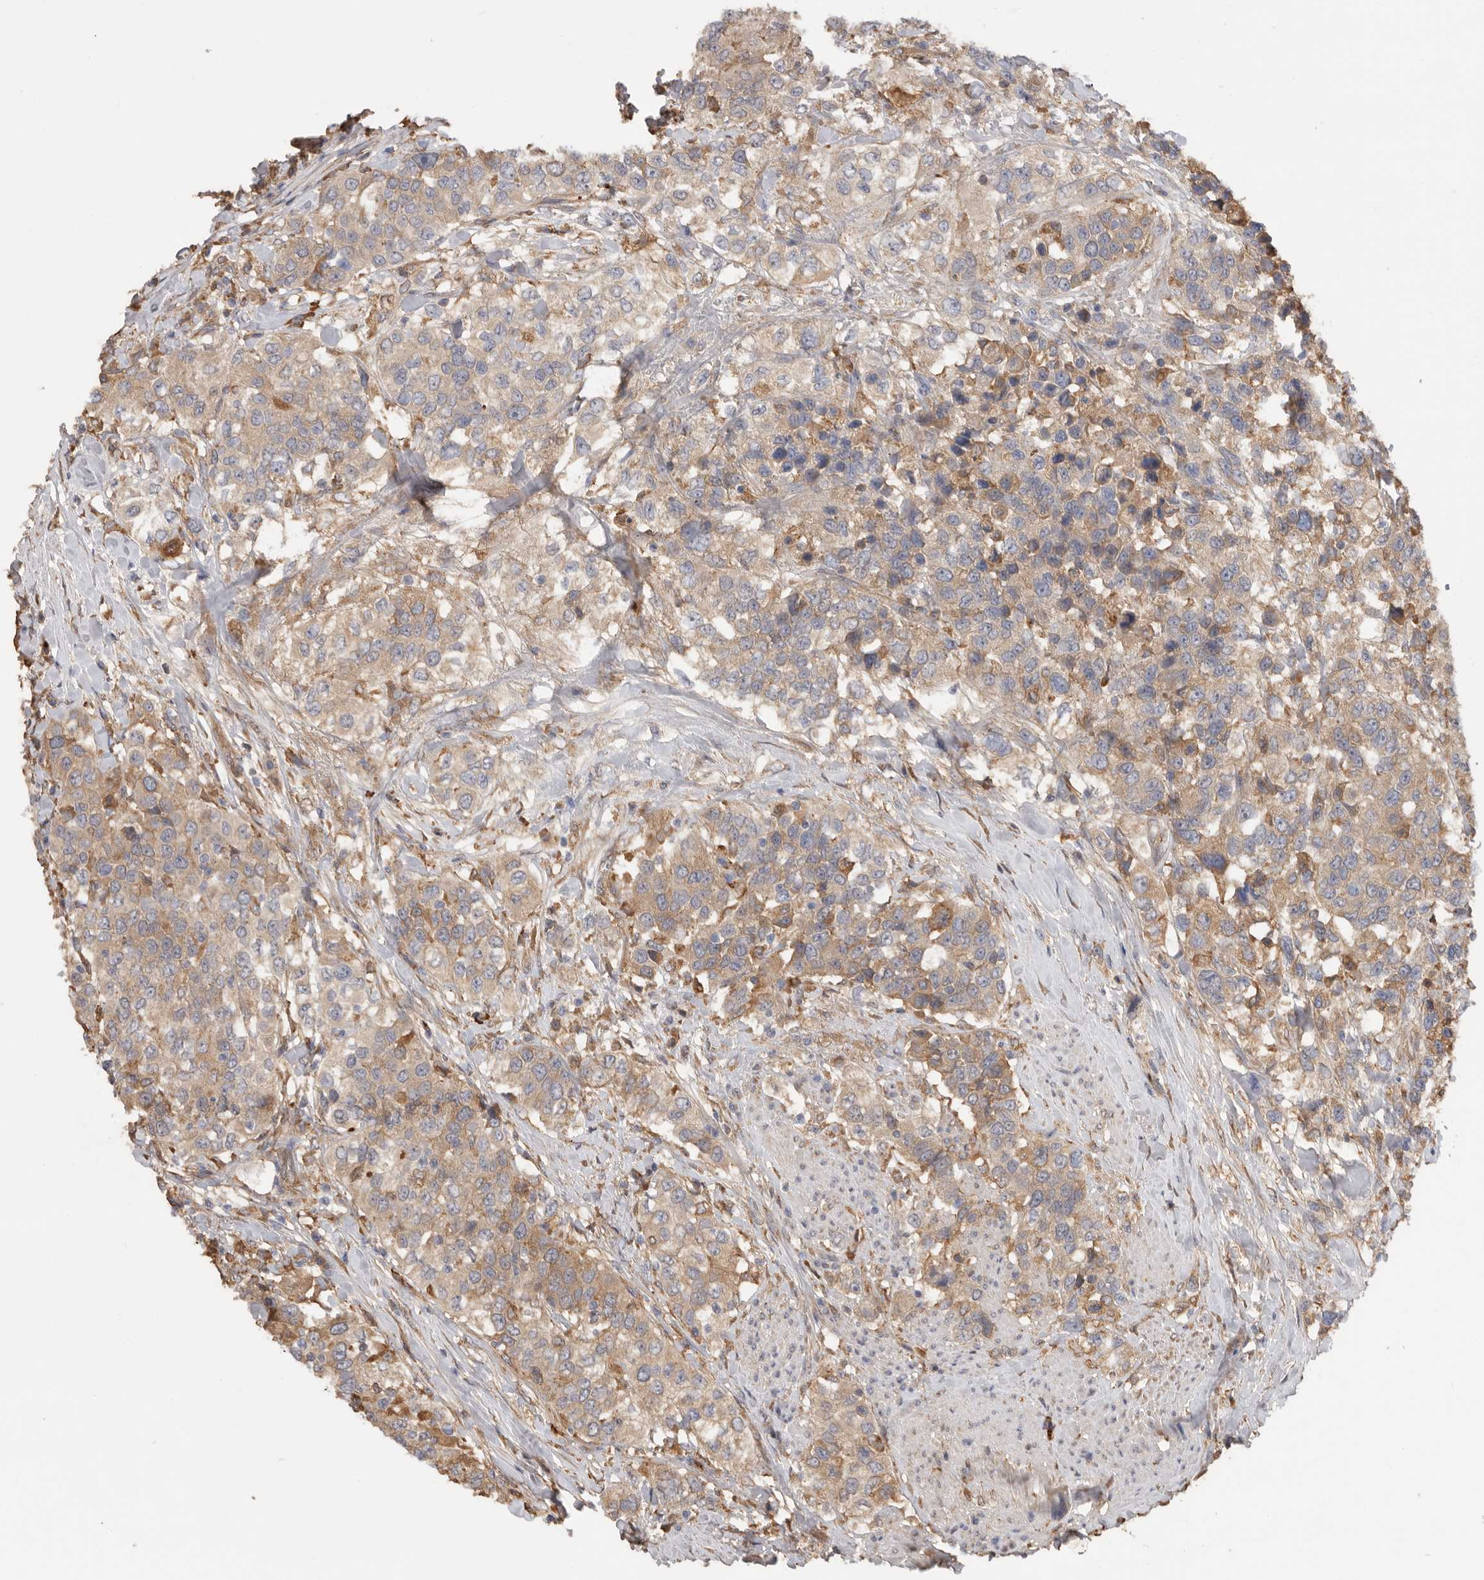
{"staining": {"intensity": "weak", "quantity": "25%-75%", "location": "cytoplasmic/membranous"}, "tissue": "urothelial cancer", "cell_type": "Tumor cells", "image_type": "cancer", "snomed": [{"axis": "morphology", "description": "Urothelial carcinoma, High grade"}, {"axis": "topography", "description": "Urinary bladder"}], "caption": "This image shows IHC staining of human urothelial carcinoma (high-grade), with low weak cytoplasmic/membranous positivity in approximately 25%-75% of tumor cells.", "gene": "CDC42BPB", "patient": {"sex": "female", "age": 80}}